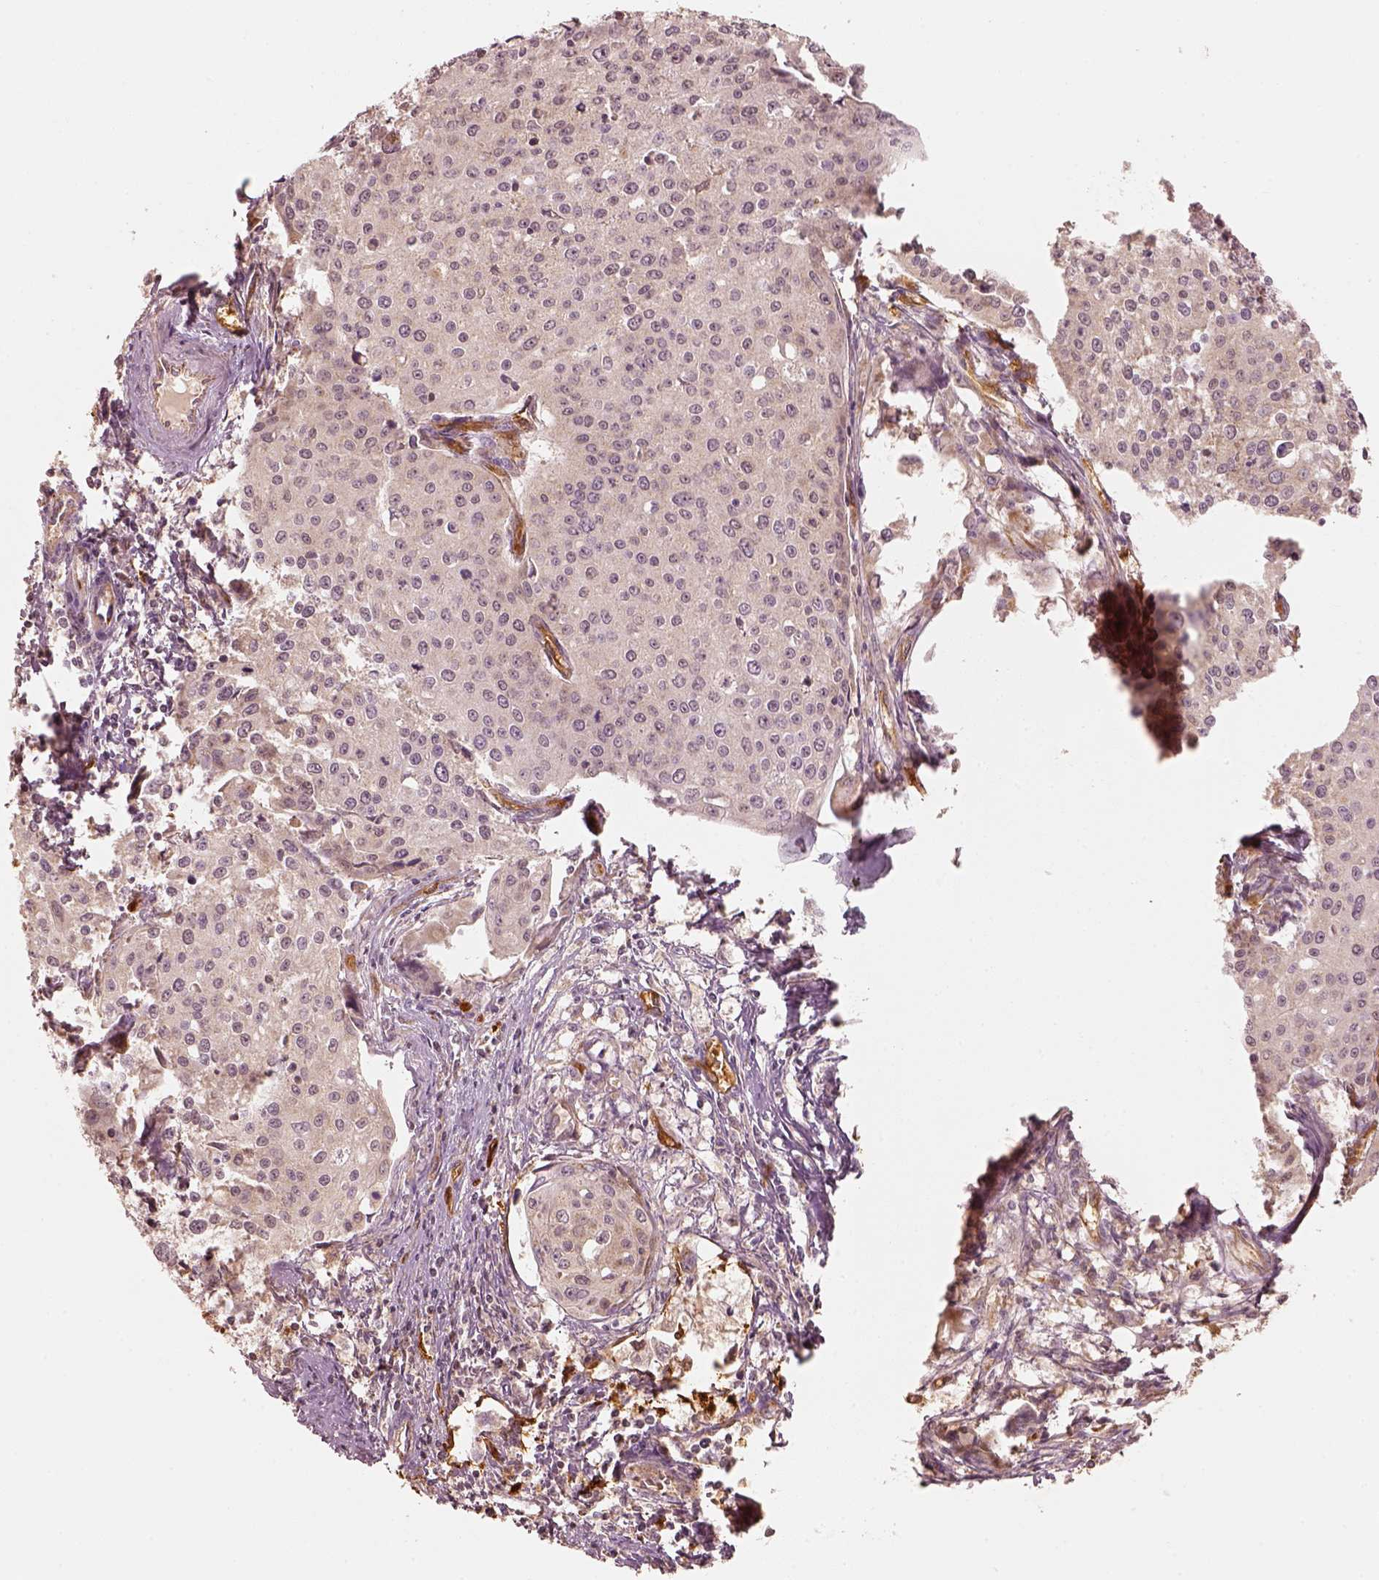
{"staining": {"intensity": "negative", "quantity": "none", "location": "none"}, "tissue": "cervical cancer", "cell_type": "Tumor cells", "image_type": "cancer", "snomed": [{"axis": "morphology", "description": "Squamous cell carcinoma, NOS"}, {"axis": "topography", "description": "Cervix"}], "caption": "Tumor cells show no significant positivity in cervical cancer (squamous cell carcinoma).", "gene": "FSCN1", "patient": {"sex": "female", "age": 38}}